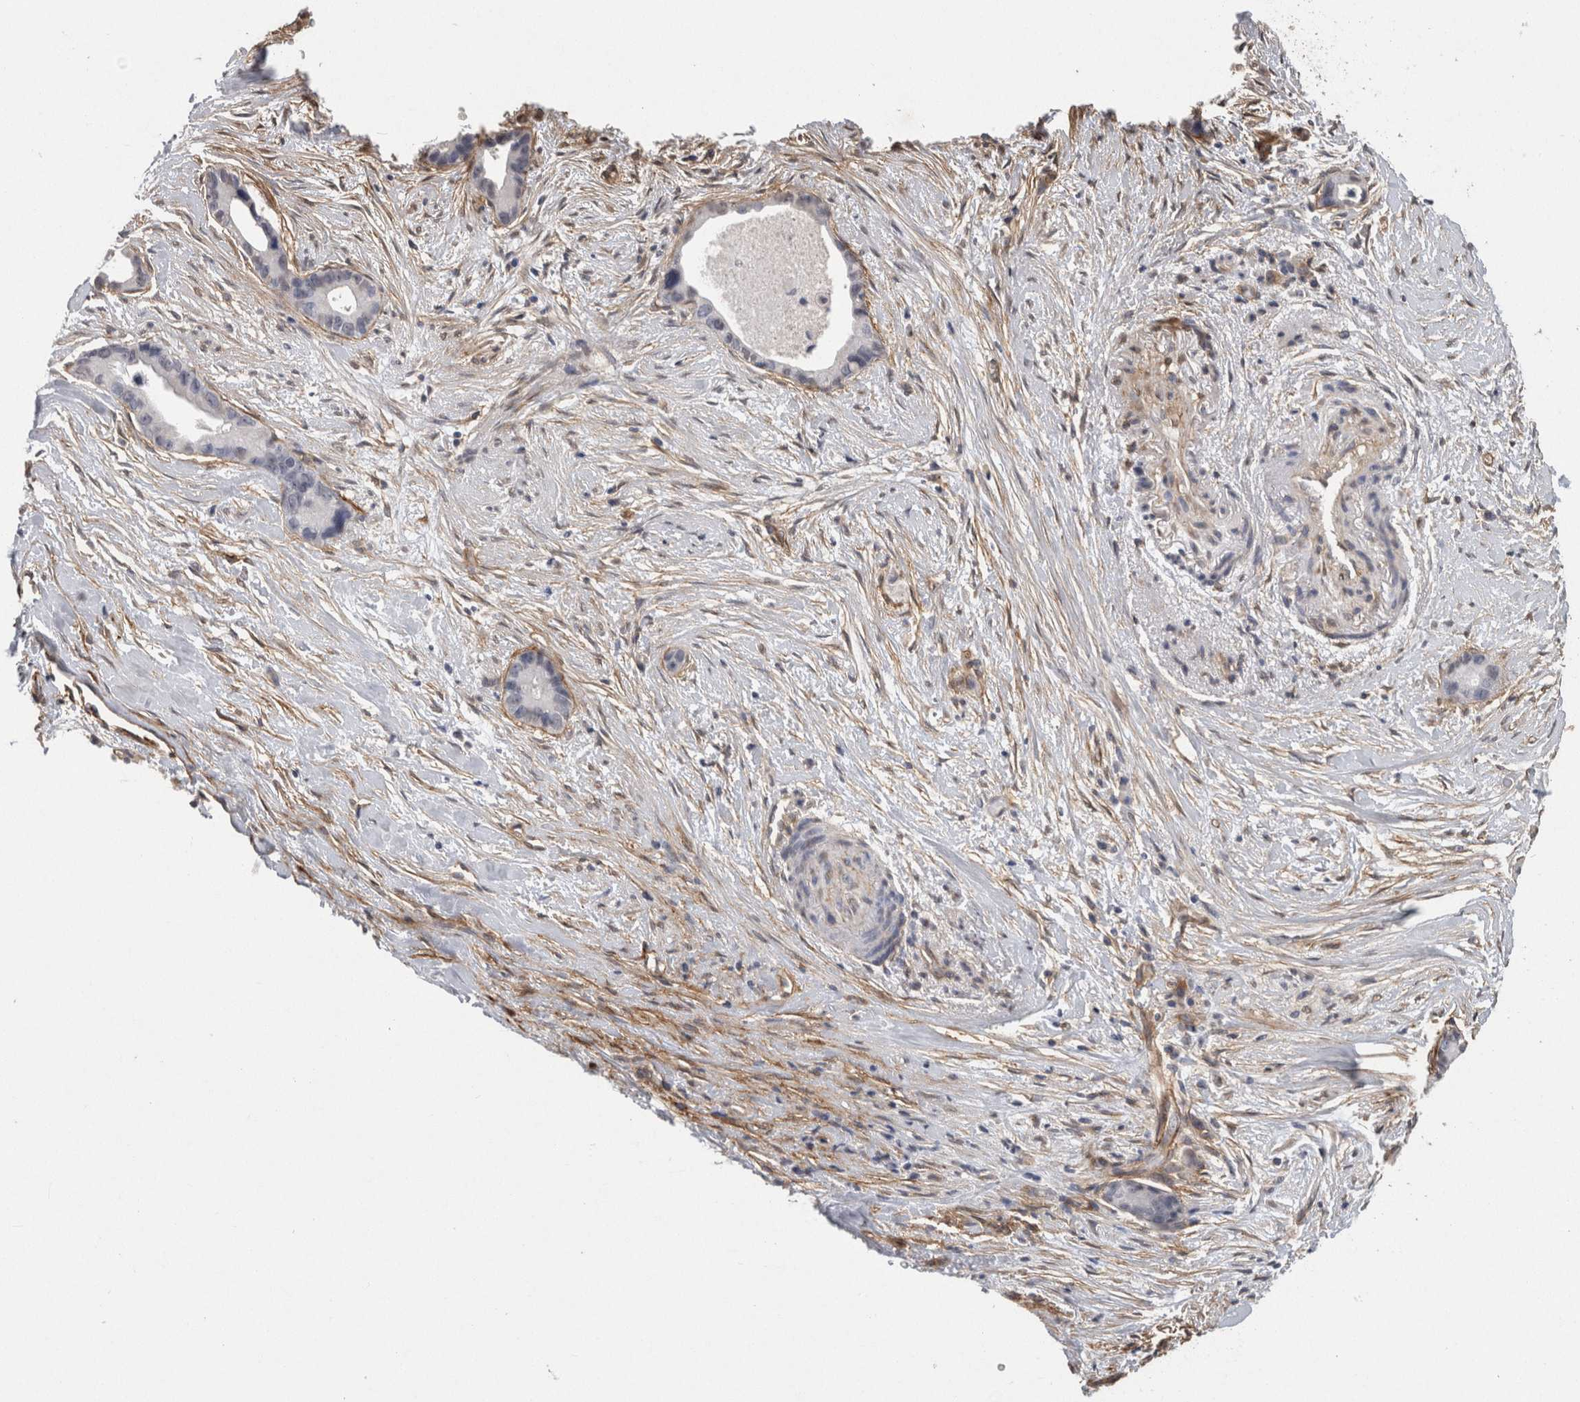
{"staining": {"intensity": "negative", "quantity": "none", "location": "none"}, "tissue": "liver cancer", "cell_type": "Tumor cells", "image_type": "cancer", "snomed": [{"axis": "morphology", "description": "Cholangiocarcinoma"}, {"axis": "topography", "description": "Liver"}], "caption": "Human liver cholangiocarcinoma stained for a protein using immunohistochemistry (IHC) demonstrates no staining in tumor cells.", "gene": "RECK", "patient": {"sex": "female", "age": 55}}